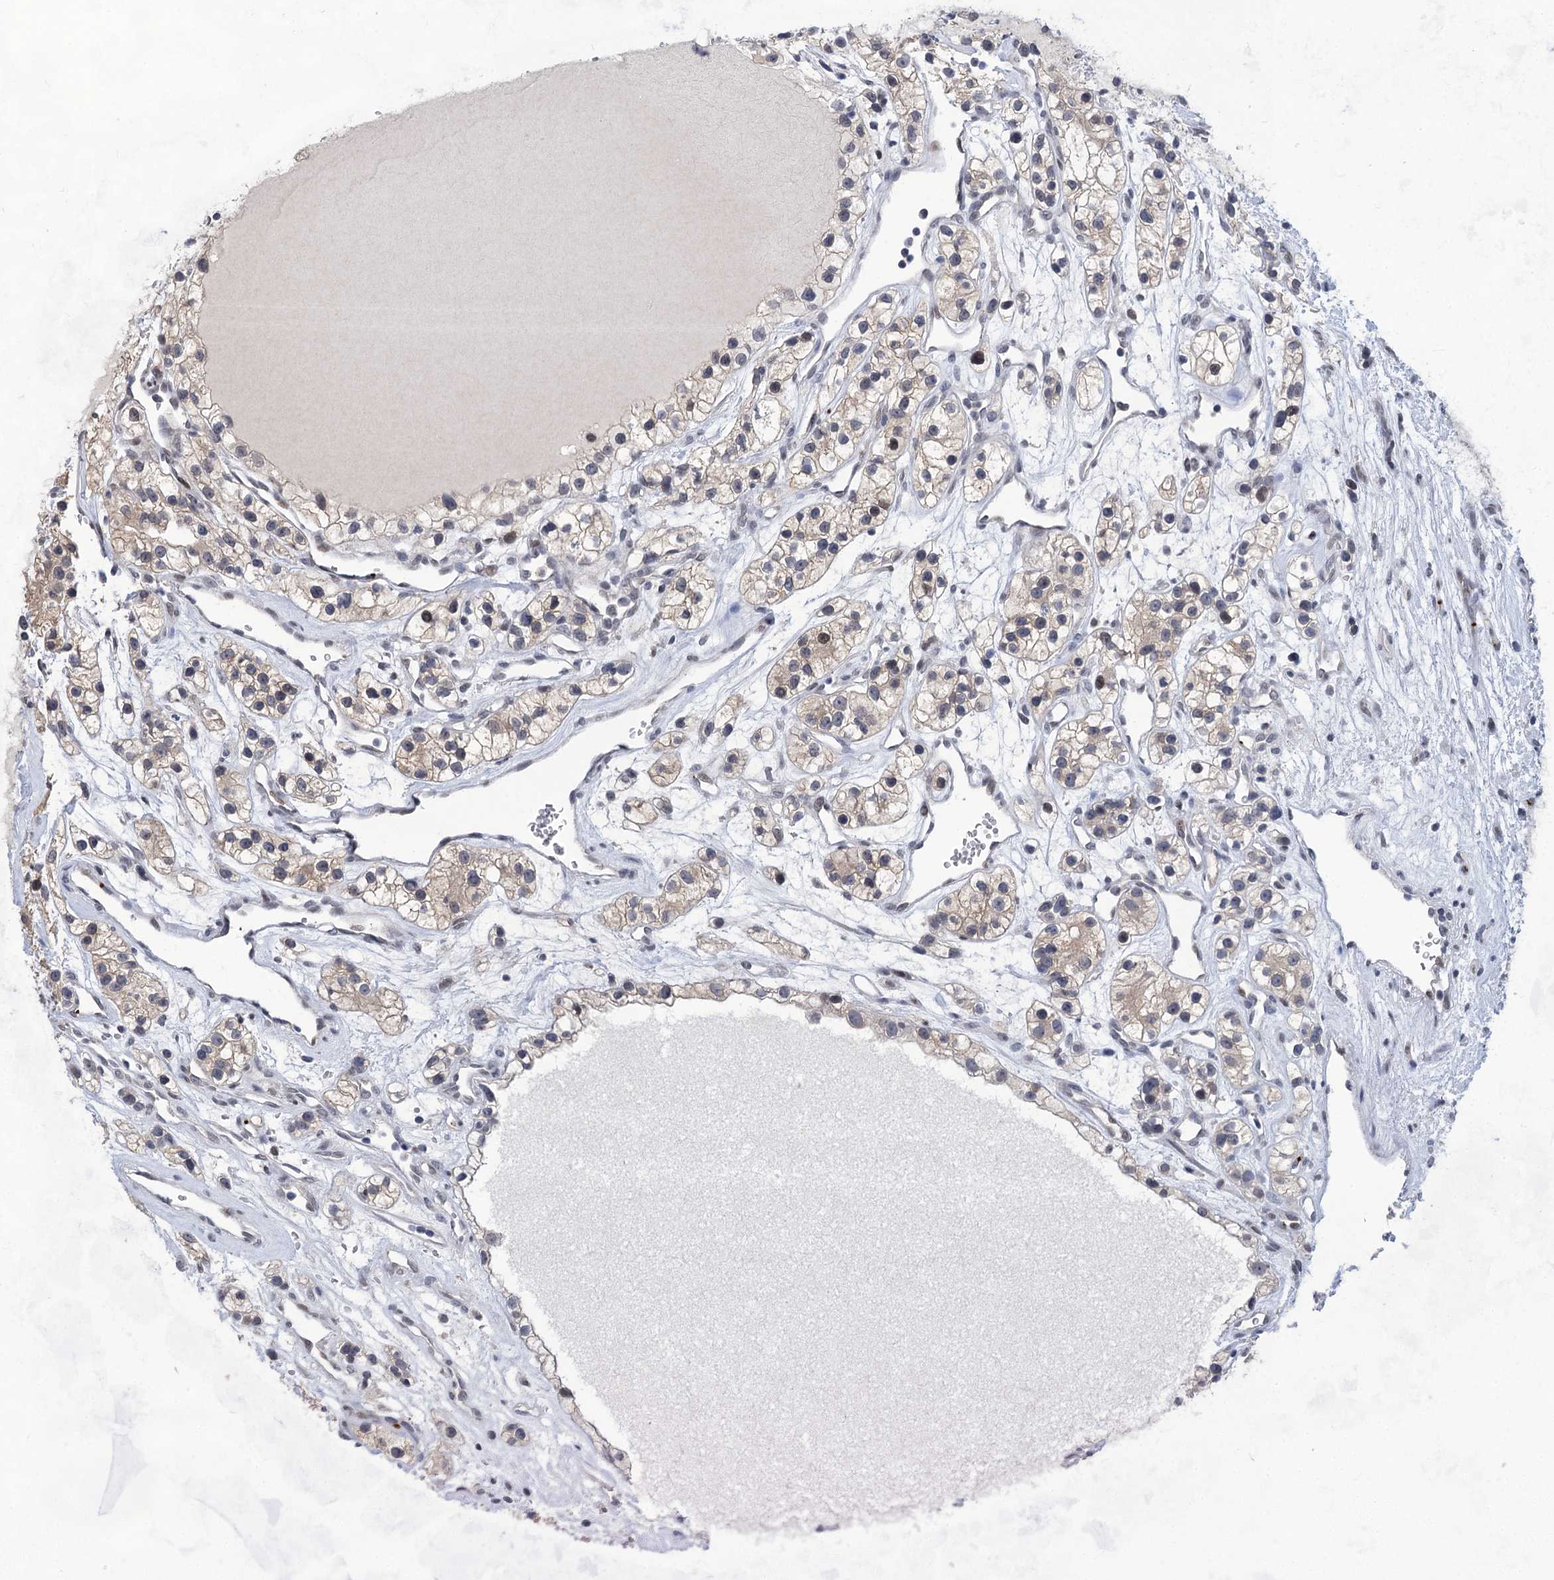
{"staining": {"intensity": "weak", "quantity": "<25%", "location": "cytoplasmic/membranous"}, "tissue": "renal cancer", "cell_type": "Tumor cells", "image_type": "cancer", "snomed": [{"axis": "morphology", "description": "Adenocarcinoma, NOS"}, {"axis": "topography", "description": "Kidney"}], "caption": "IHC histopathology image of adenocarcinoma (renal) stained for a protein (brown), which reveals no staining in tumor cells.", "gene": "MON2", "patient": {"sex": "female", "age": 57}}